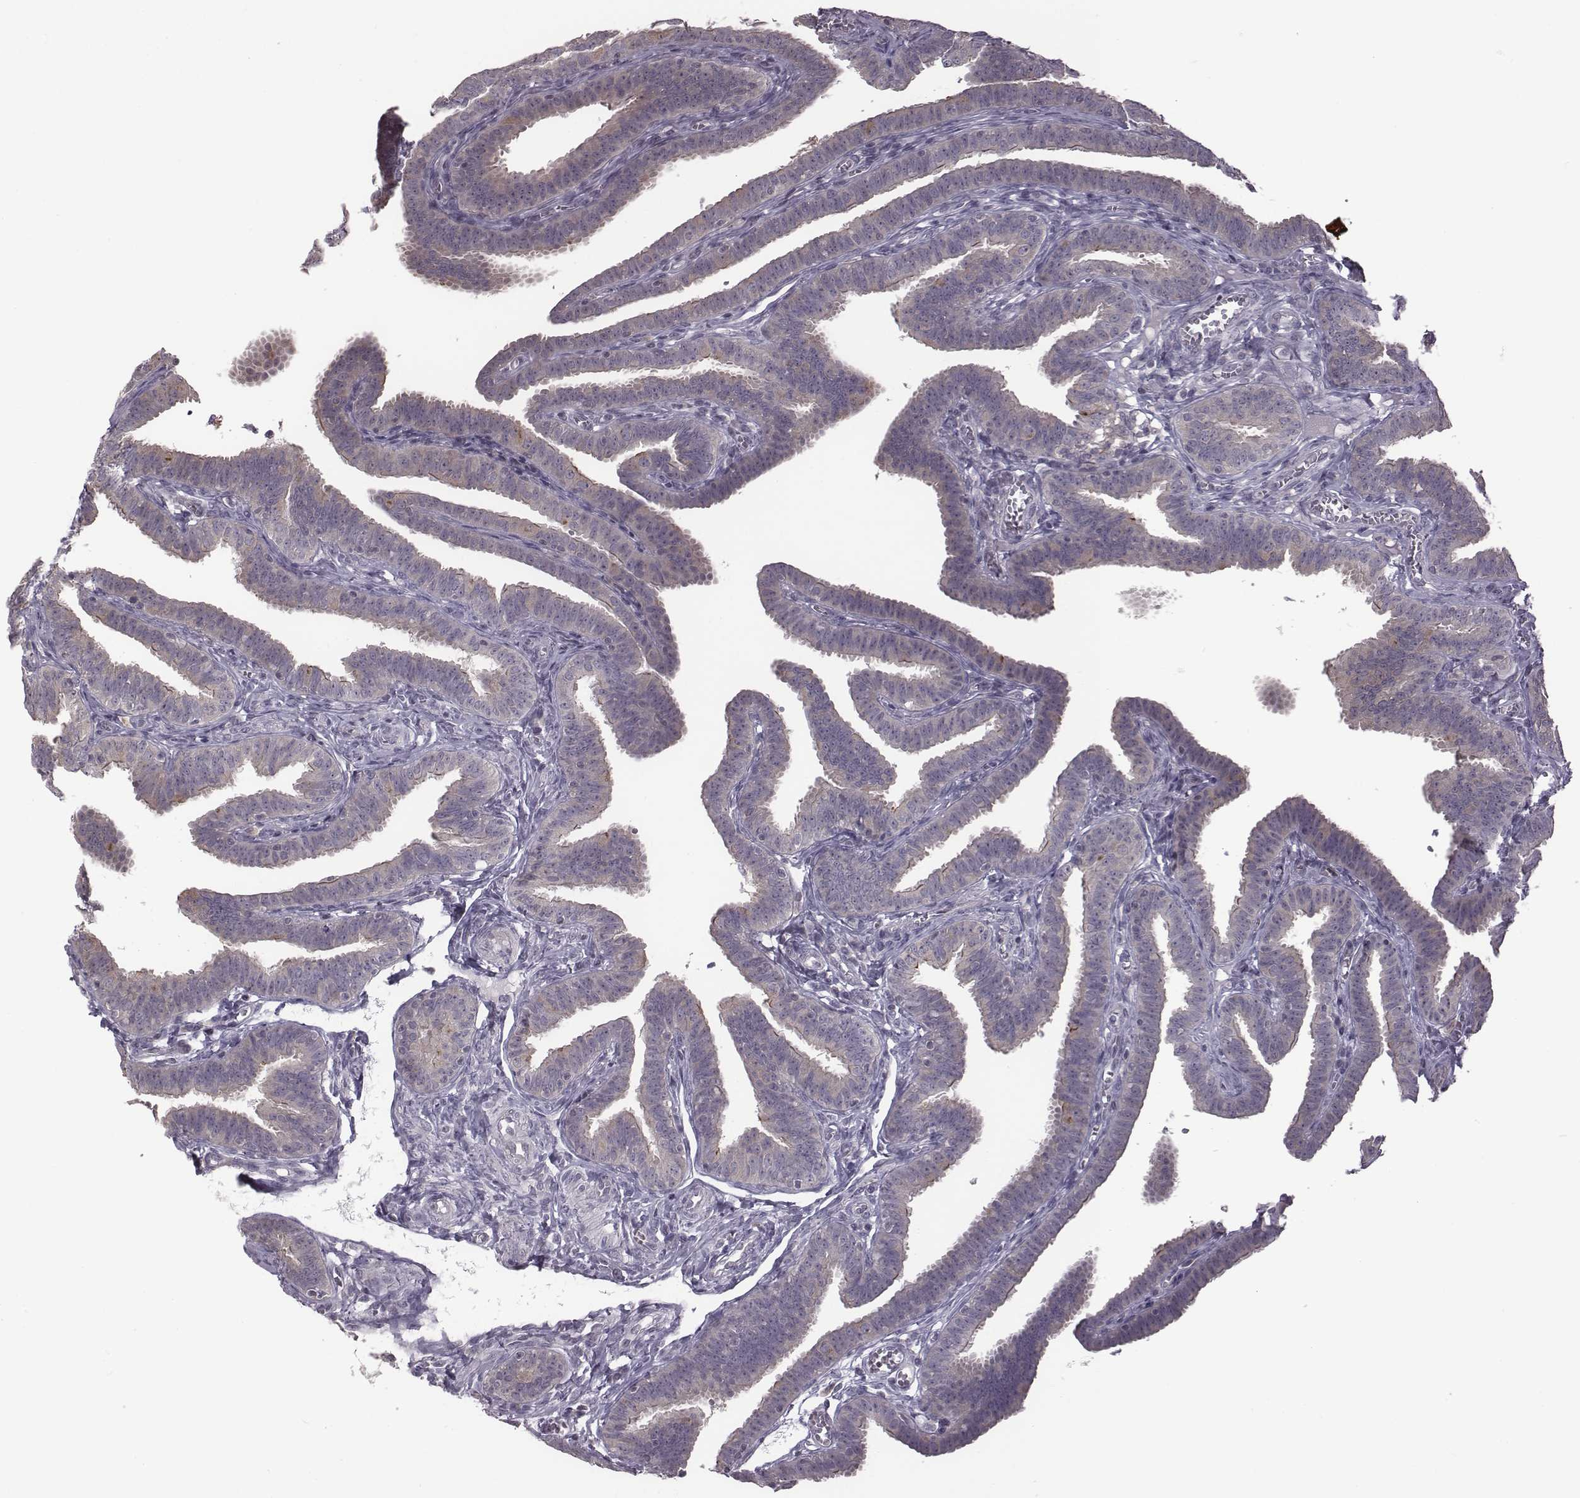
{"staining": {"intensity": "weak", "quantity": "25%-75%", "location": "cytoplasmic/membranous"}, "tissue": "fallopian tube", "cell_type": "Glandular cells", "image_type": "normal", "snomed": [{"axis": "morphology", "description": "Normal tissue, NOS"}, {"axis": "topography", "description": "Fallopian tube"}], "caption": "A low amount of weak cytoplasmic/membranous expression is present in about 25%-75% of glandular cells in normal fallopian tube. (DAB IHC, brown staining for protein, blue staining for nuclei).", "gene": "BICDL1", "patient": {"sex": "female", "age": 25}}